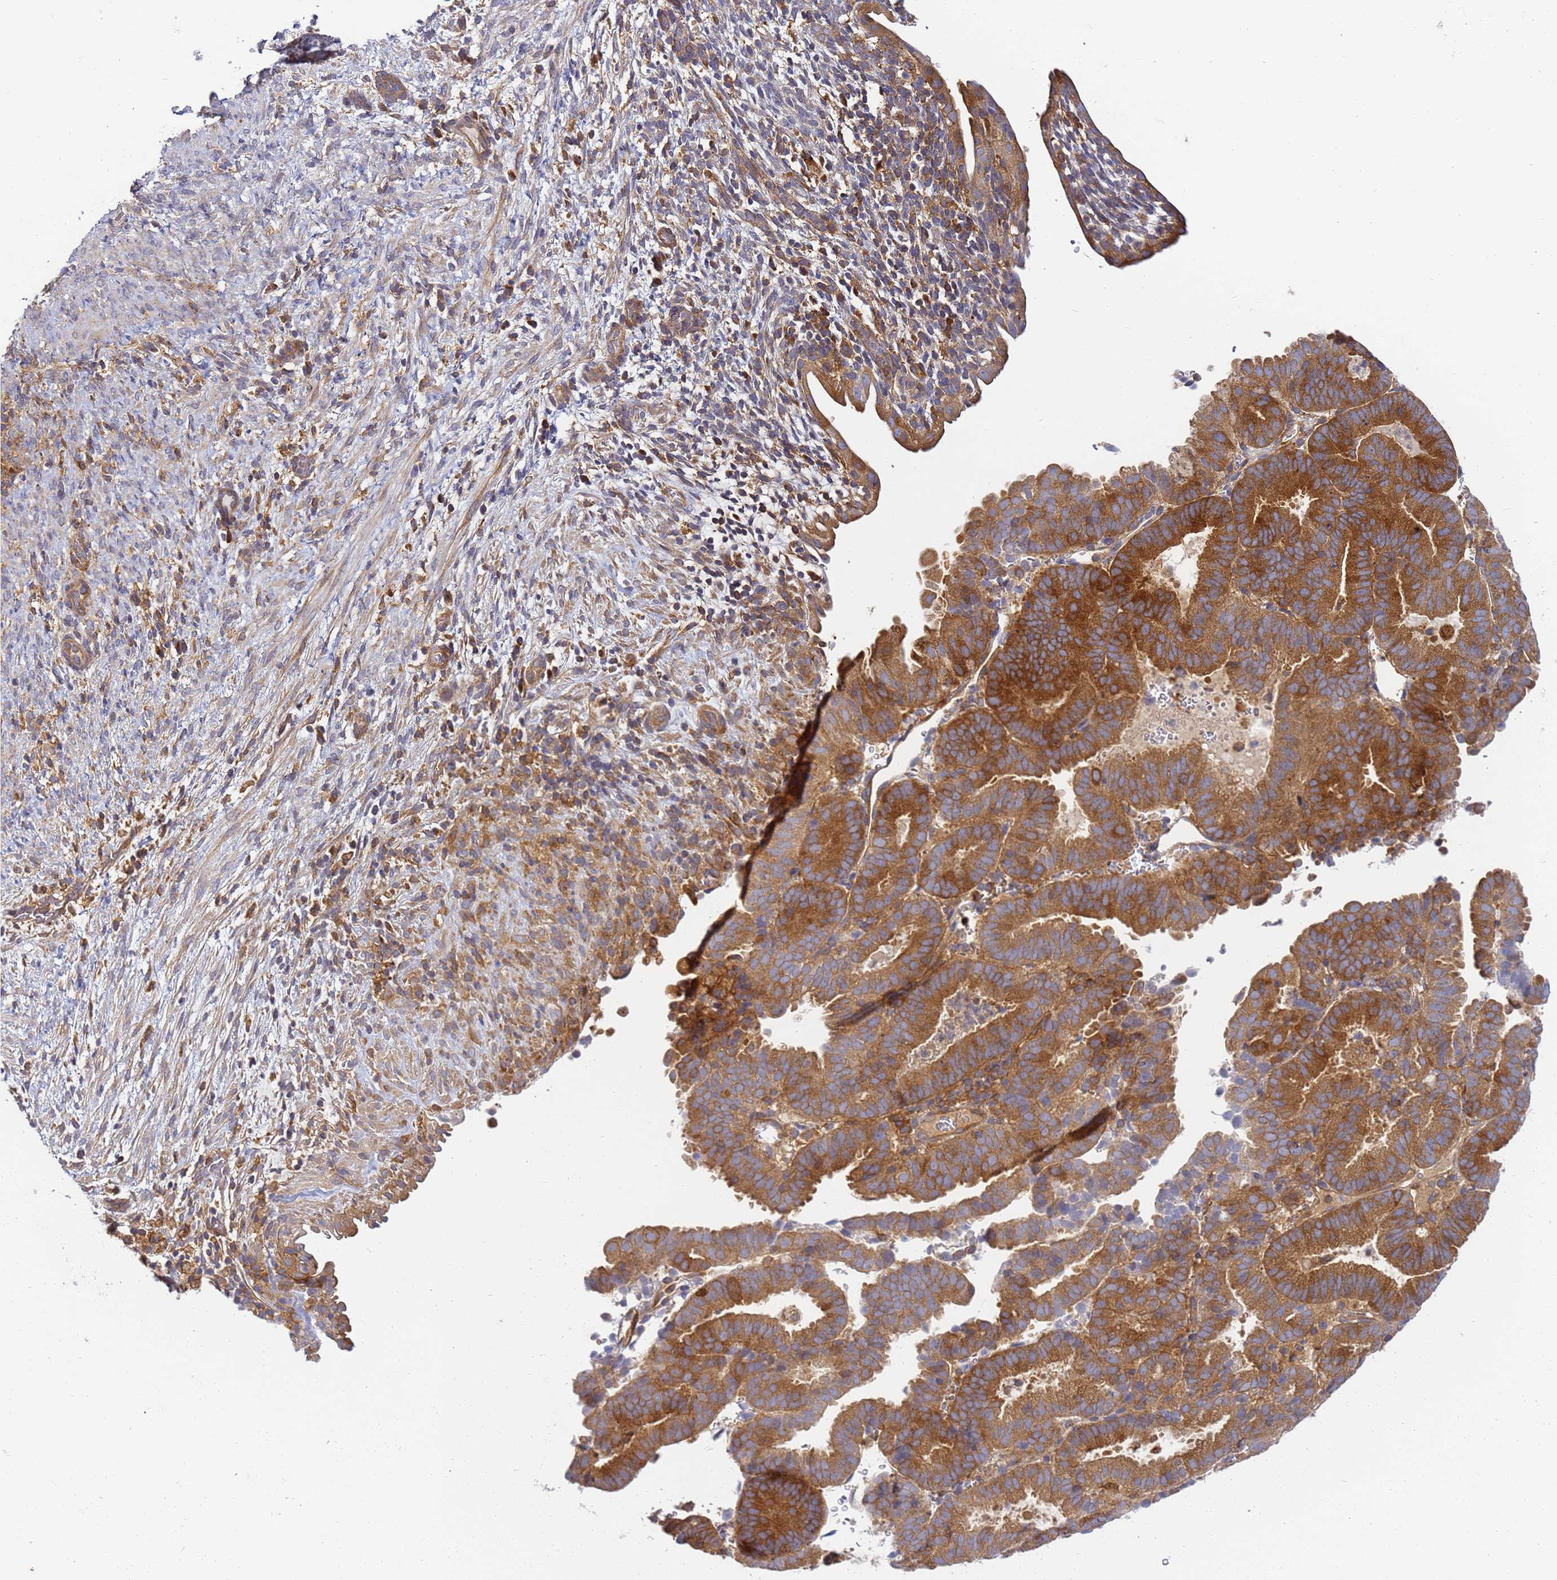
{"staining": {"intensity": "moderate", "quantity": ">75%", "location": "cytoplasmic/membranous"}, "tissue": "endometrial cancer", "cell_type": "Tumor cells", "image_type": "cancer", "snomed": [{"axis": "morphology", "description": "Adenocarcinoma, NOS"}, {"axis": "topography", "description": "Endometrium"}], "caption": "Endometrial cancer stained with IHC shows moderate cytoplasmic/membranous expression in approximately >75% of tumor cells.", "gene": "CHM", "patient": {"sex": "female", "age": 70}}